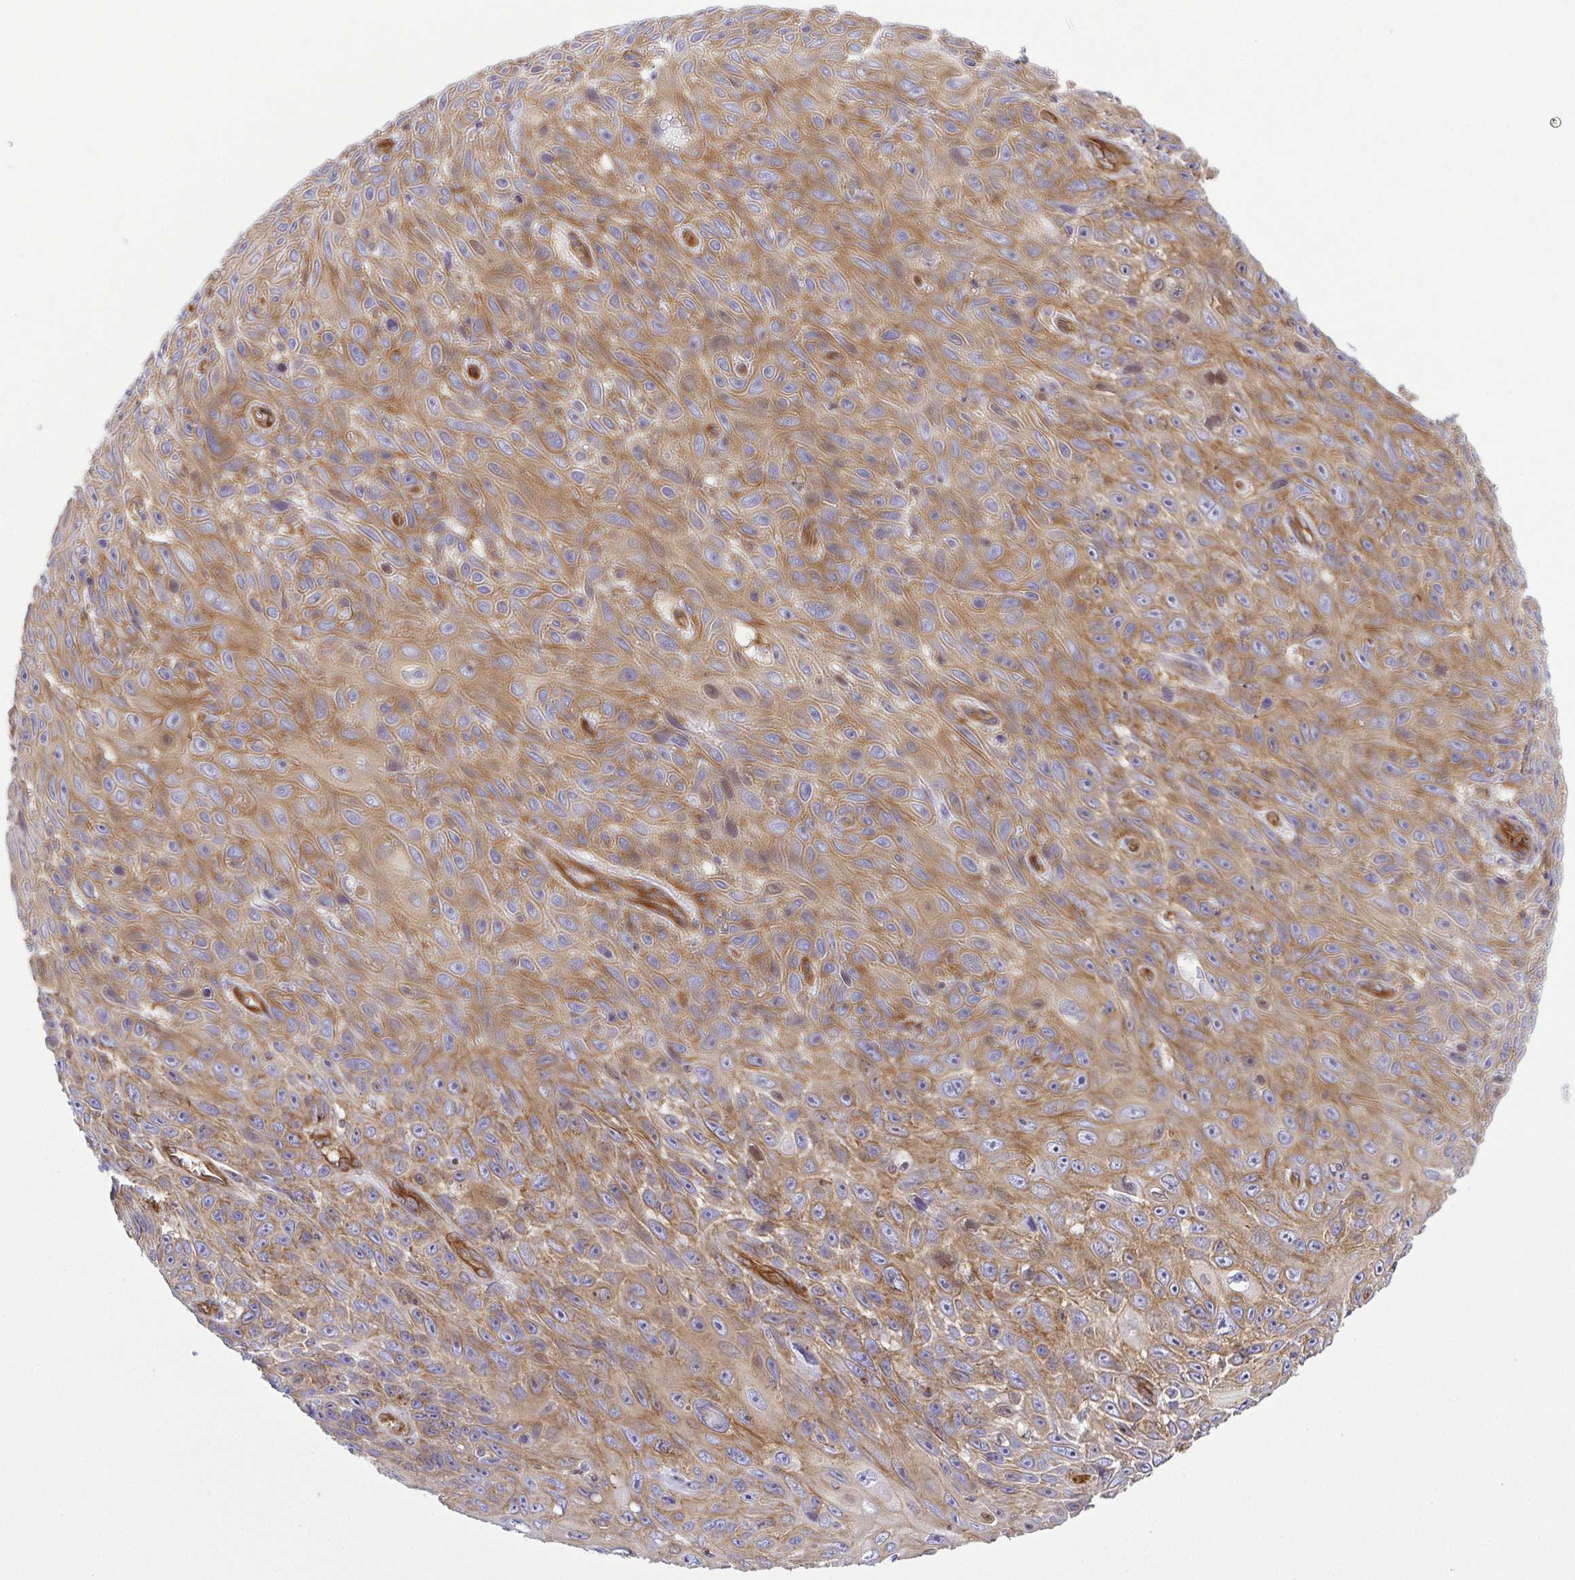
{"staining": {"intensity": "moderate", "quantity": ">75%", "location": "cytoplasmic/membranous"}, "tissue": "skin cancer", "cell_type": "Tumor cells", "image_type": "cancer", "snomed": [{"axis": "morphology", "description": "Squamous cell carcinoma, NOS"}, {"axis": "topography", "description": "Skin"}], "caption": "This micrograph demonstrates IHC staining of human squamous cell carcinoma (skin), with medium moderate cytoplasmic/membranous staining in approximately >75% of tumor cells.", "gene": "KIF5B", "patient": {"sex": "male", "age": 82}}